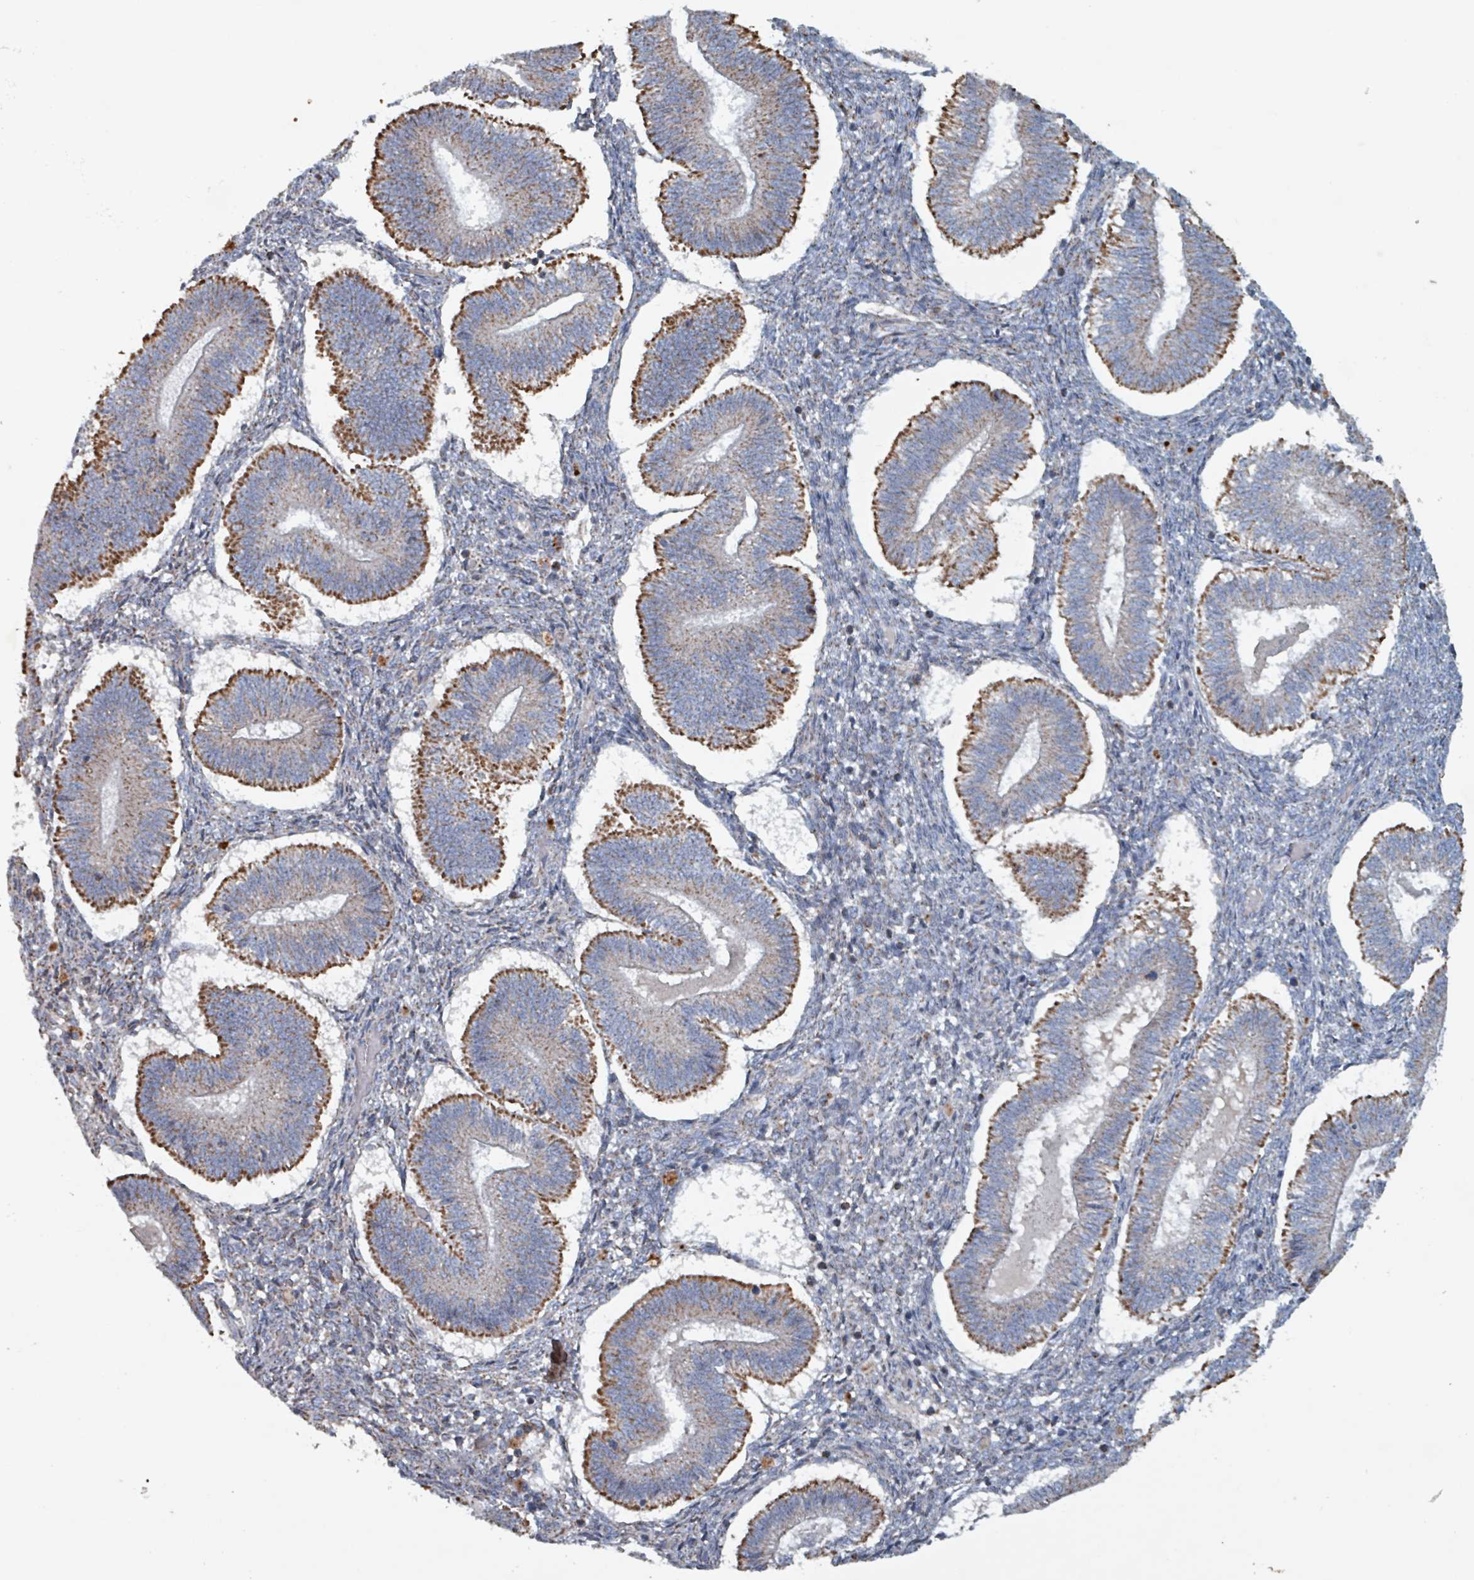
{"staining": {"intensity": "weak", "quantity": "25%-75%", "location": "cytoplasmic/membranous"}, "tissue": "endometrium", "cell_type": "Cells in endometrial stroma", "image_type": "normal", "snomed": [{"axis": "morphology", "description": "Normal tissue, NOS"}, {"axis": "topography", "description": "Endometrium"}], "caption": "Approximately 25%-75% of cells in endometrial stroma in unremarkable endometrium demonstrate weak cytoplasmic/membranous protein expression as visualized by brown immunohistochemical staining.", "gene": "ABHD18", "patient": {"sex": "female", "age": 25}}